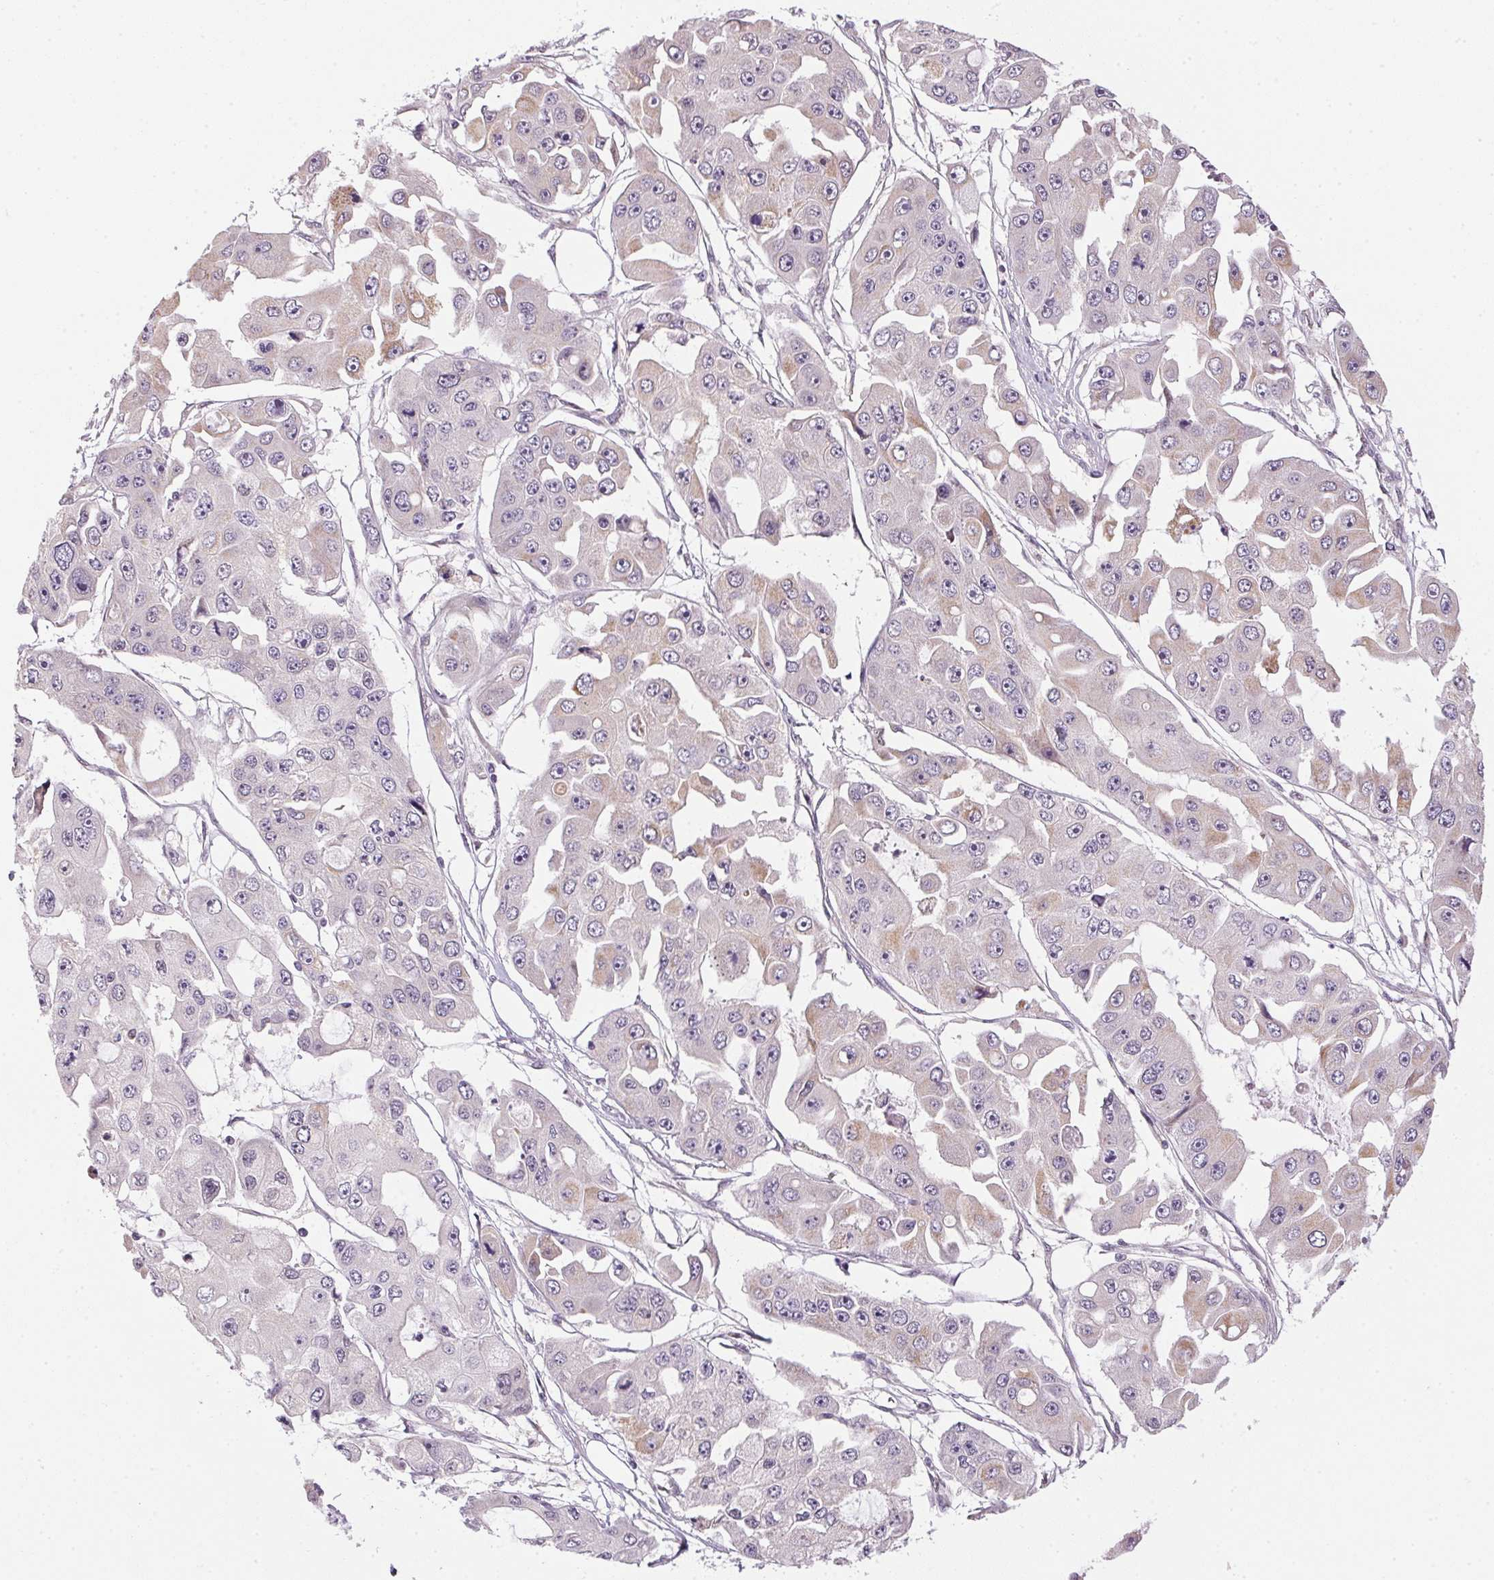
{"staining": {"intensity": "weak", "quantity": "<25%", "location": "cytoplasmic/membranous"}, "tissue": "ovarian cancer", "cell_type": "Tumor cells", "image_type": "cancer", "snomed": [{"axis": "morphology", "description": "Cystadenocarcinoma, serous, NOS"}, {"axis": "topography", "description": "Ovary"}], "caption": "This micrograph is of ovarian cancer (serous cystadenocarcinoma) stained with immunohistochemistry to label a protein in brown with the nuclei are counter-stained blue. There is no staining in tumor cells.", "gene": "SC5D", "patient": {"sex": "female", "age": 56}}